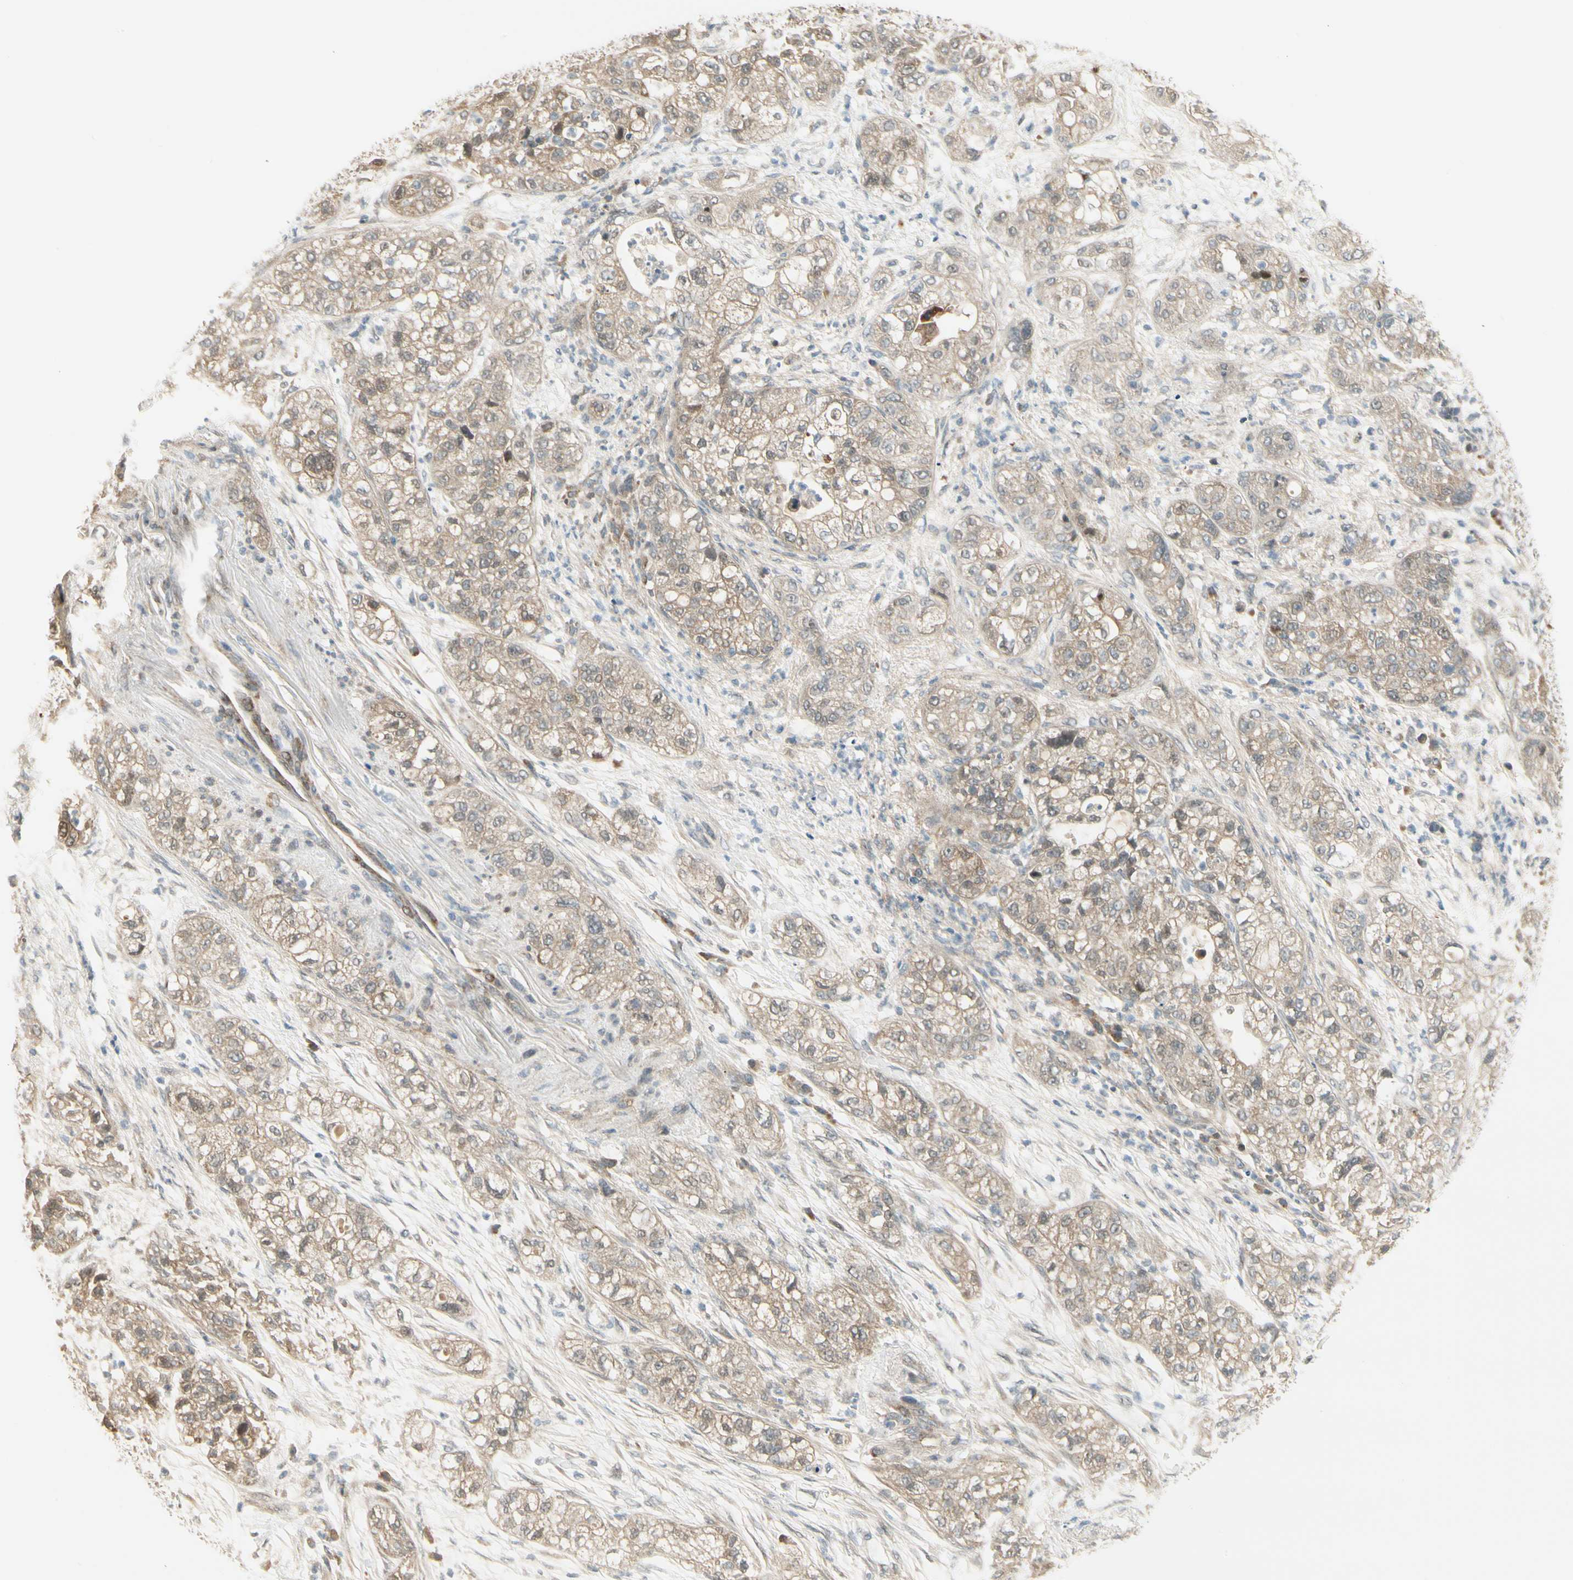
{"staining": {"intensity": "weak", "quantity": ">75%", "location": "cytoplasmic/membranous"}, "tissue": "pancreatic cancer", "cell_type": "Tumor cells", "image_type": "cancer", "snomed": [{"axis": "morphology", "description": "Adenocarcinoma, NOS"}, {"axis": "topography", "description": "Pancreas"}], "caption": "Adenocarcinoma (pancreatic) tissue shows weak cytoplasmic/membranous expression in approximately >75% of tumor cells, visualized by immunohistochemistry.", "gene": "EPHB3", "patient": {"sex": "female", "age": 78}}